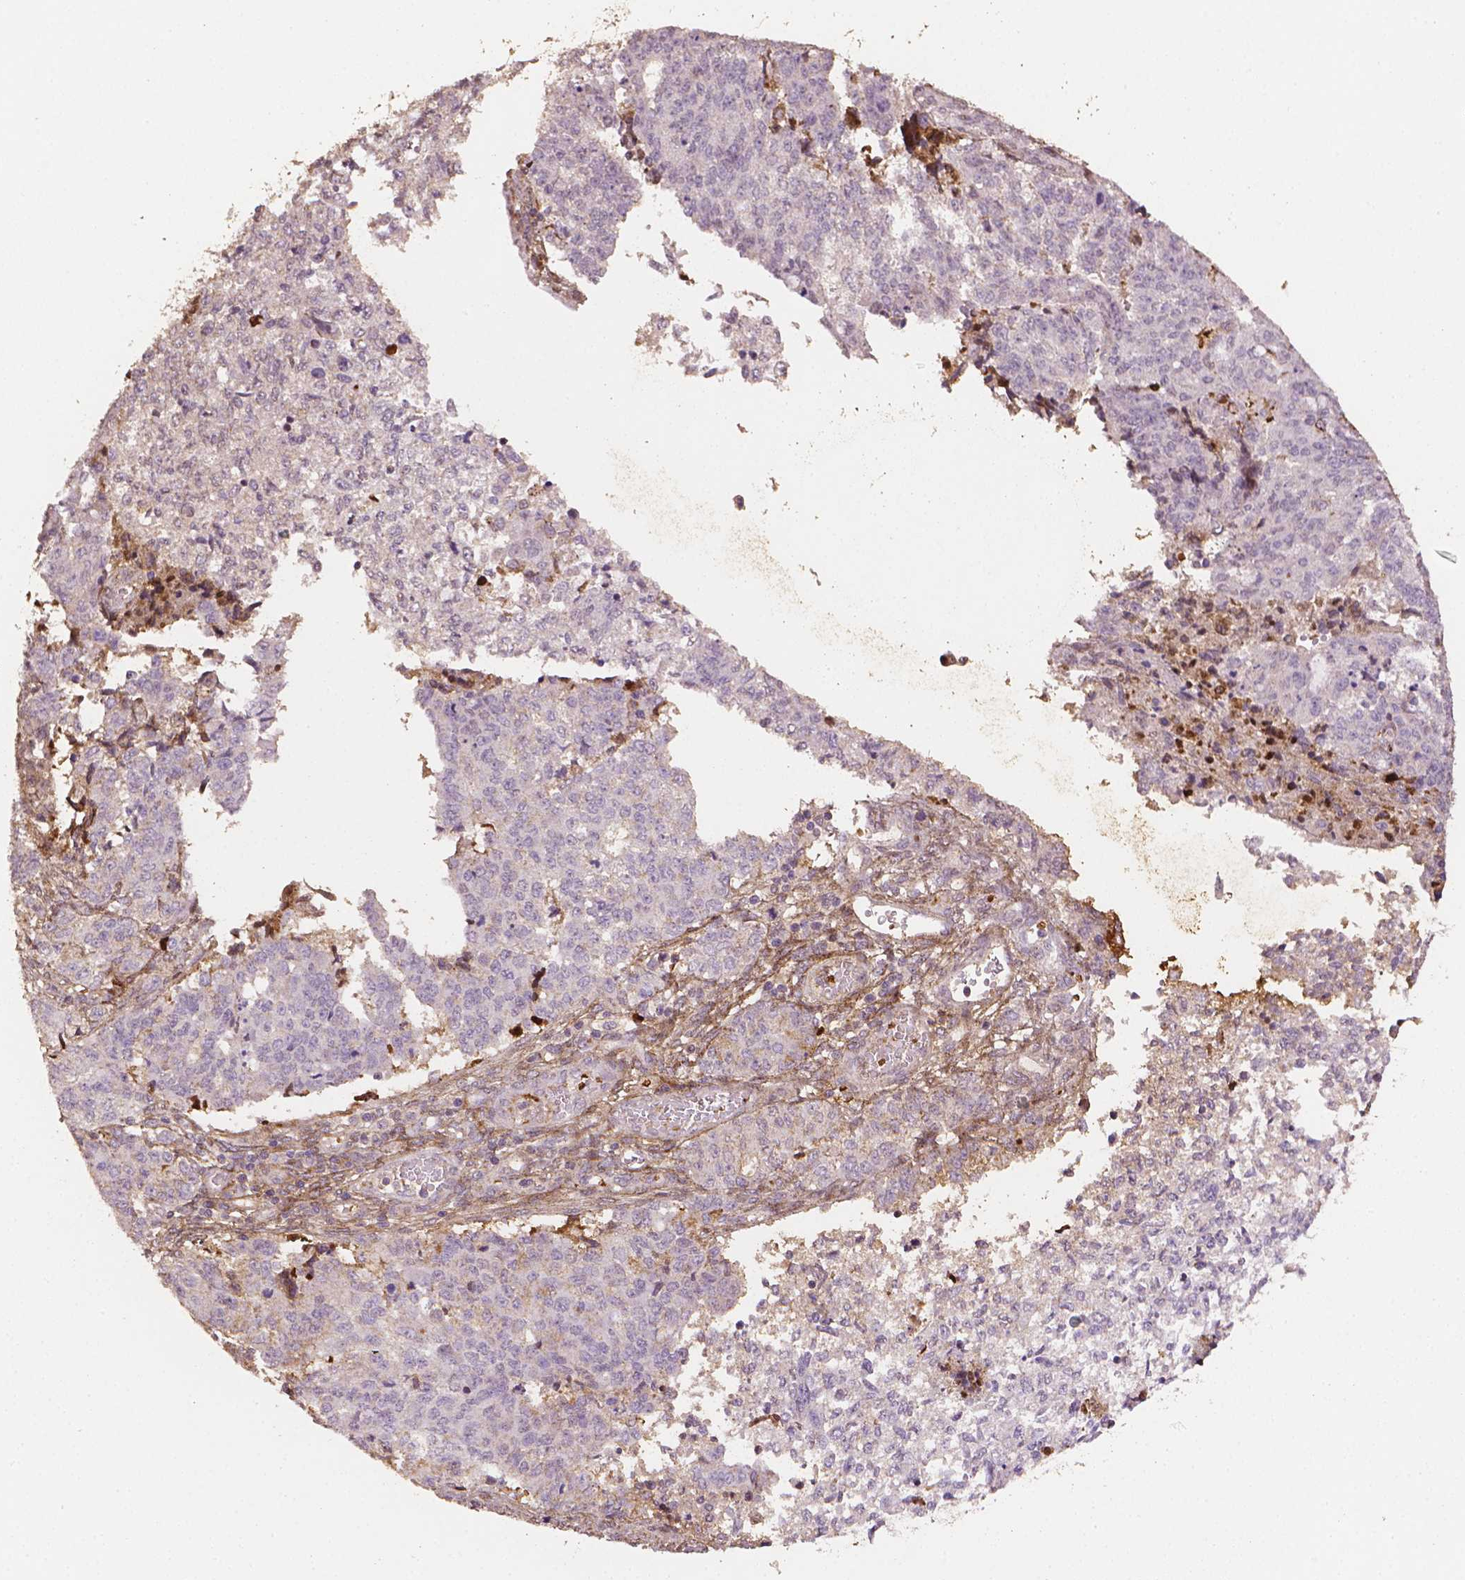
{"staining": {"intensity": "negative", "quantity": "none", "location": "none"}, "tissue": "endometrial cancer", "cell_type": "Tumor cells", "image_type": "cancer", "snomed": [{"axis": "morphology", "description": "Adenocarcinoma, NOS"}, {"axis": "topography", "description": "Endometrium"}], "caption": "High magnification brightfield microscopy of adenocarcinoma (endometrial) stained with DAB (3,3'-diaminobenzidine) (brown) and counterstained with hematoxylin (blue): tumor cells show no significant expression.", "gene": "DCN", "patient": {"sex": "female", "age": 50}}